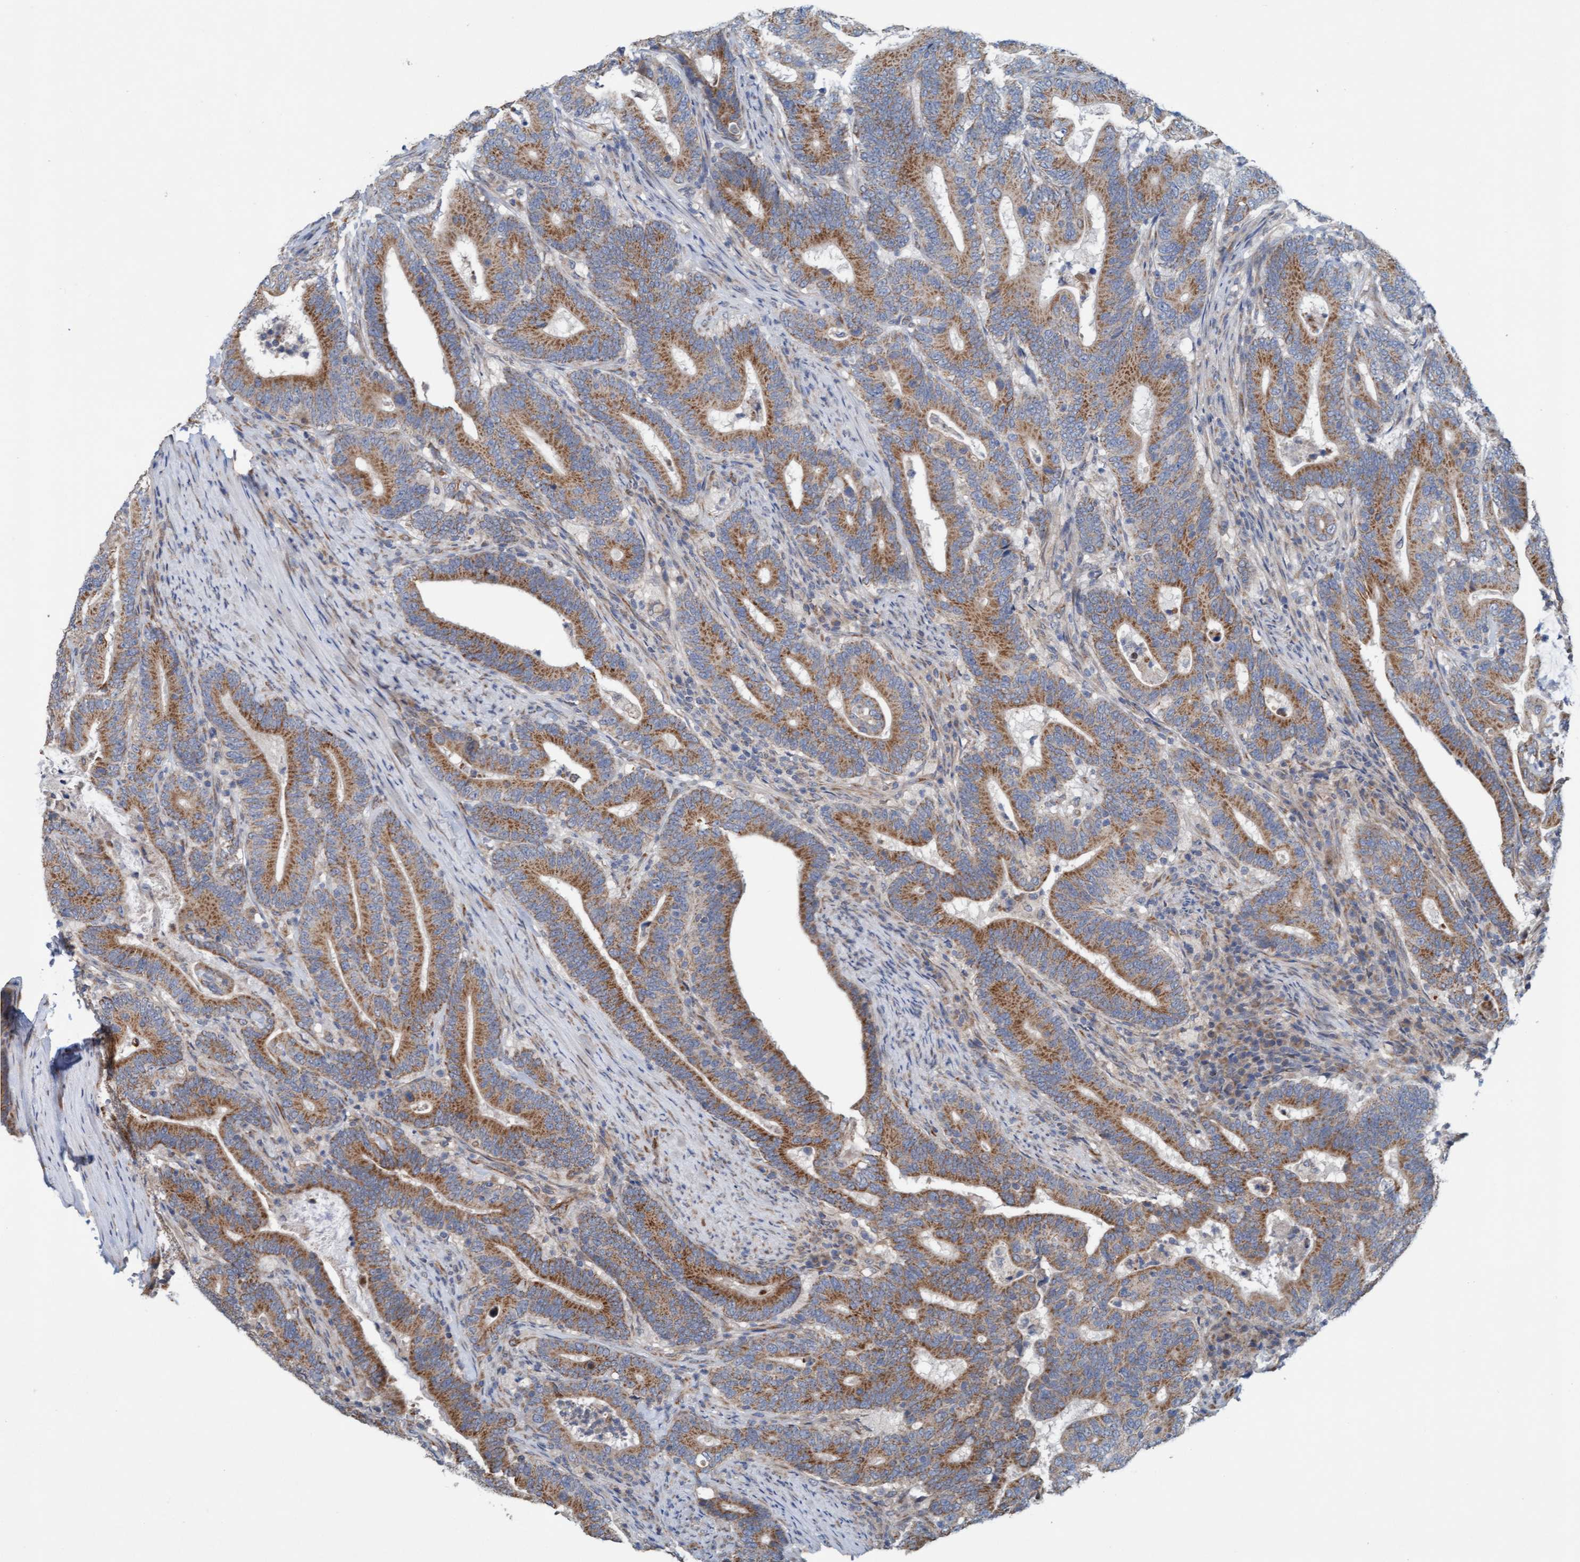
{"staining": {"intensity": "moderate", "quantity": ">75%", "location": "cytoplasmic/membranous"}, "tissue": "colorectal cancer", "cell_type": "Tumor cells", "image_type": "cancer", "snomed": [{"axis": "morphology", "description": "Adenocarcinoma, NOS"}, {"axis": "topography", "description": "Colon"}], "caption": "The photomicrograph reveals a brown stain indicating the presence of a protein in the cytoplasmic/membranous of tumor cells in colorectal cancer (adenocarcinoma).", "gene": "ZNF566", "patient": {"sex": "female", "age": 66}}